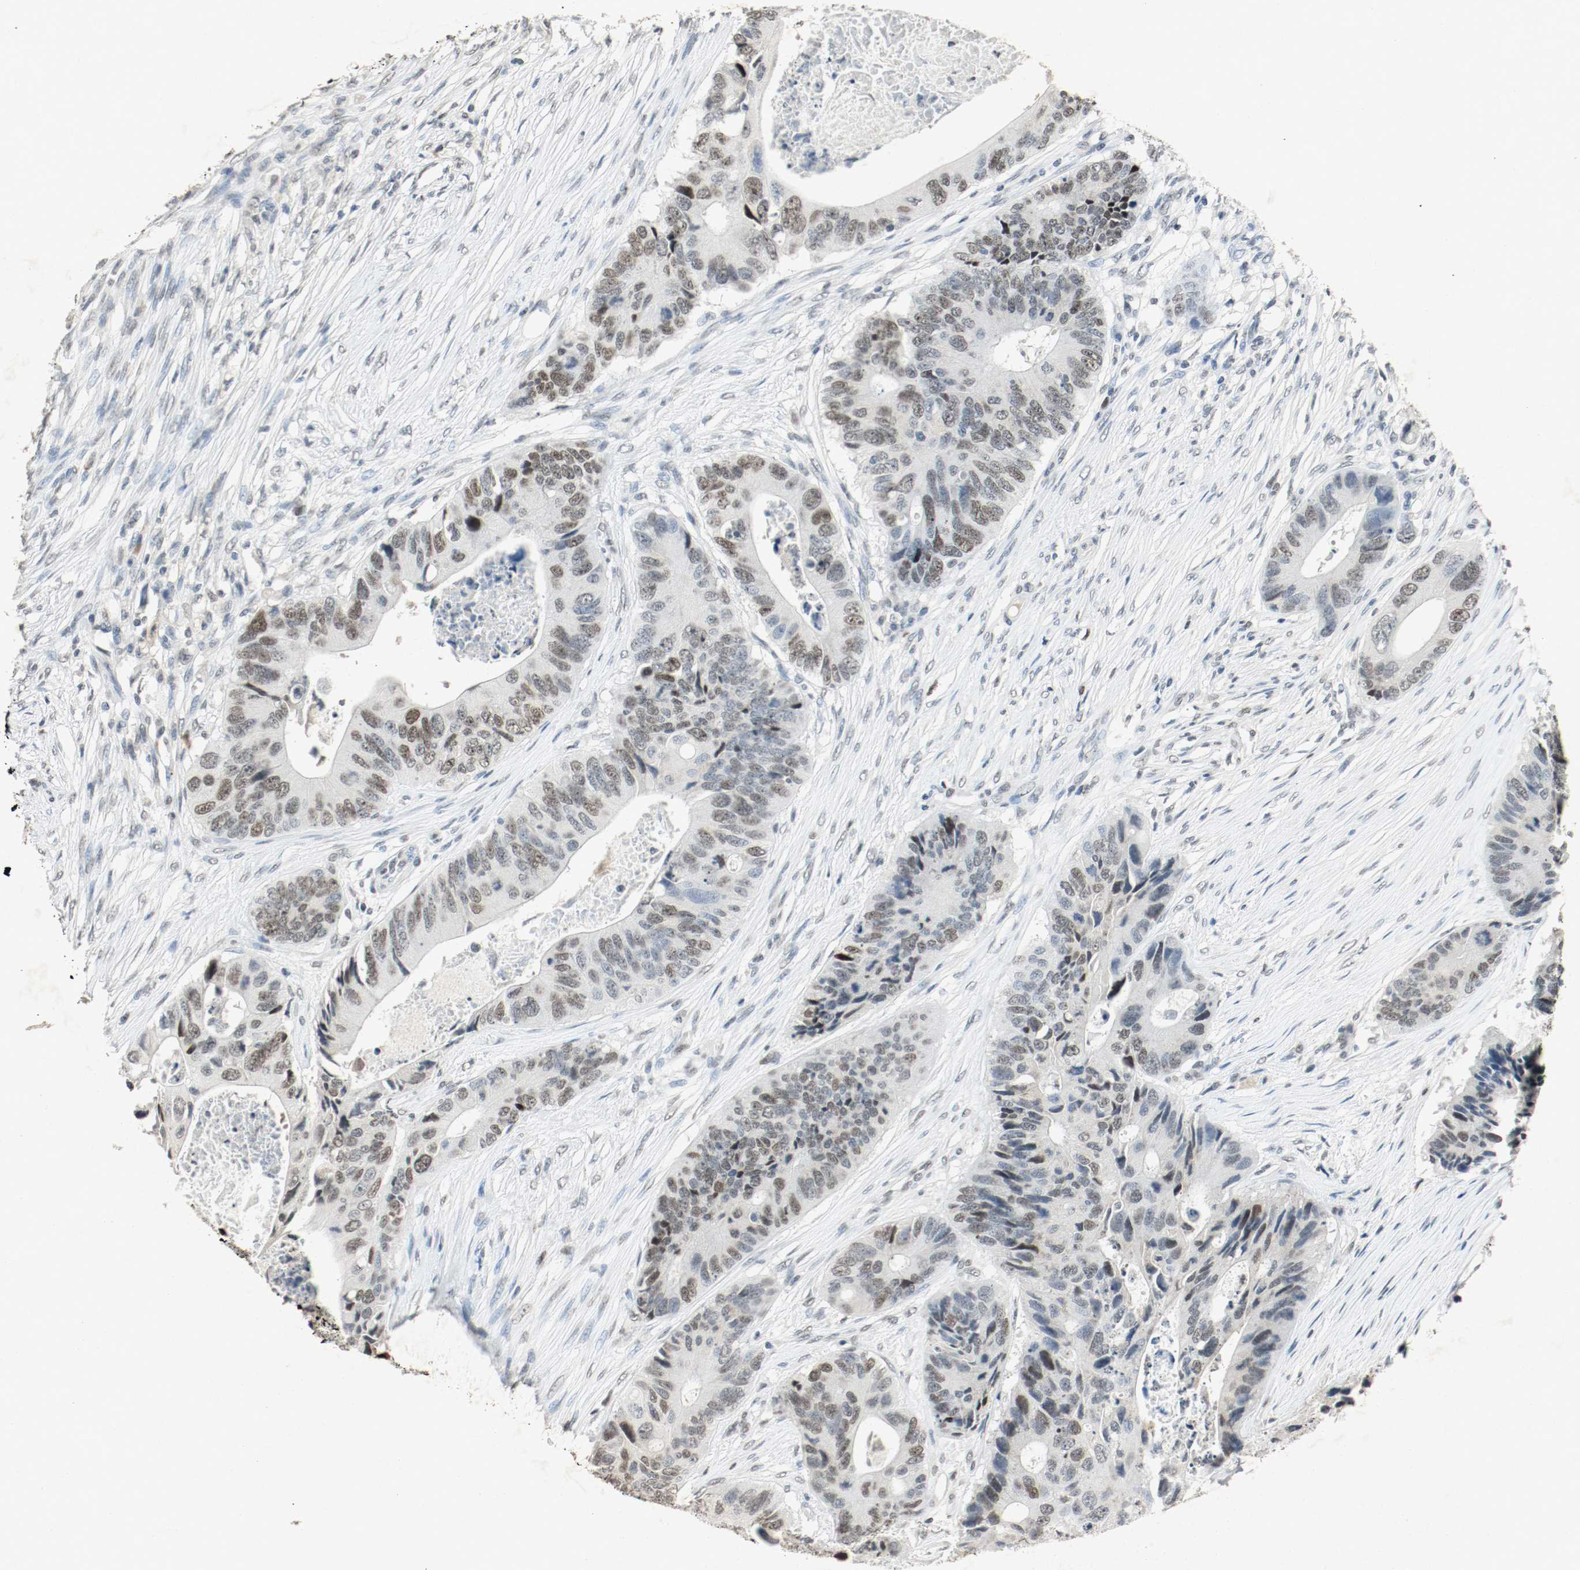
{"staining": {"intensity": "moderate", "quantity": ">75%", "location": "nuclear"}, "tissue": "colorectal cancer", "cell_type": "Tumor cells", "image_type": "cancer", "snomed": [{"axis": "morphology", "description": "Adenocarcinoma, NOS"}, {"axis": "topography", "description": "Colon"}], "caption": "This is an image of immunohistochemistry staining of colorectal cancer, which shows moderate positivity in the nuclear of tumor cells.", "gene": "DNMT1", "patient": {"sex": "male", "age": 71}}